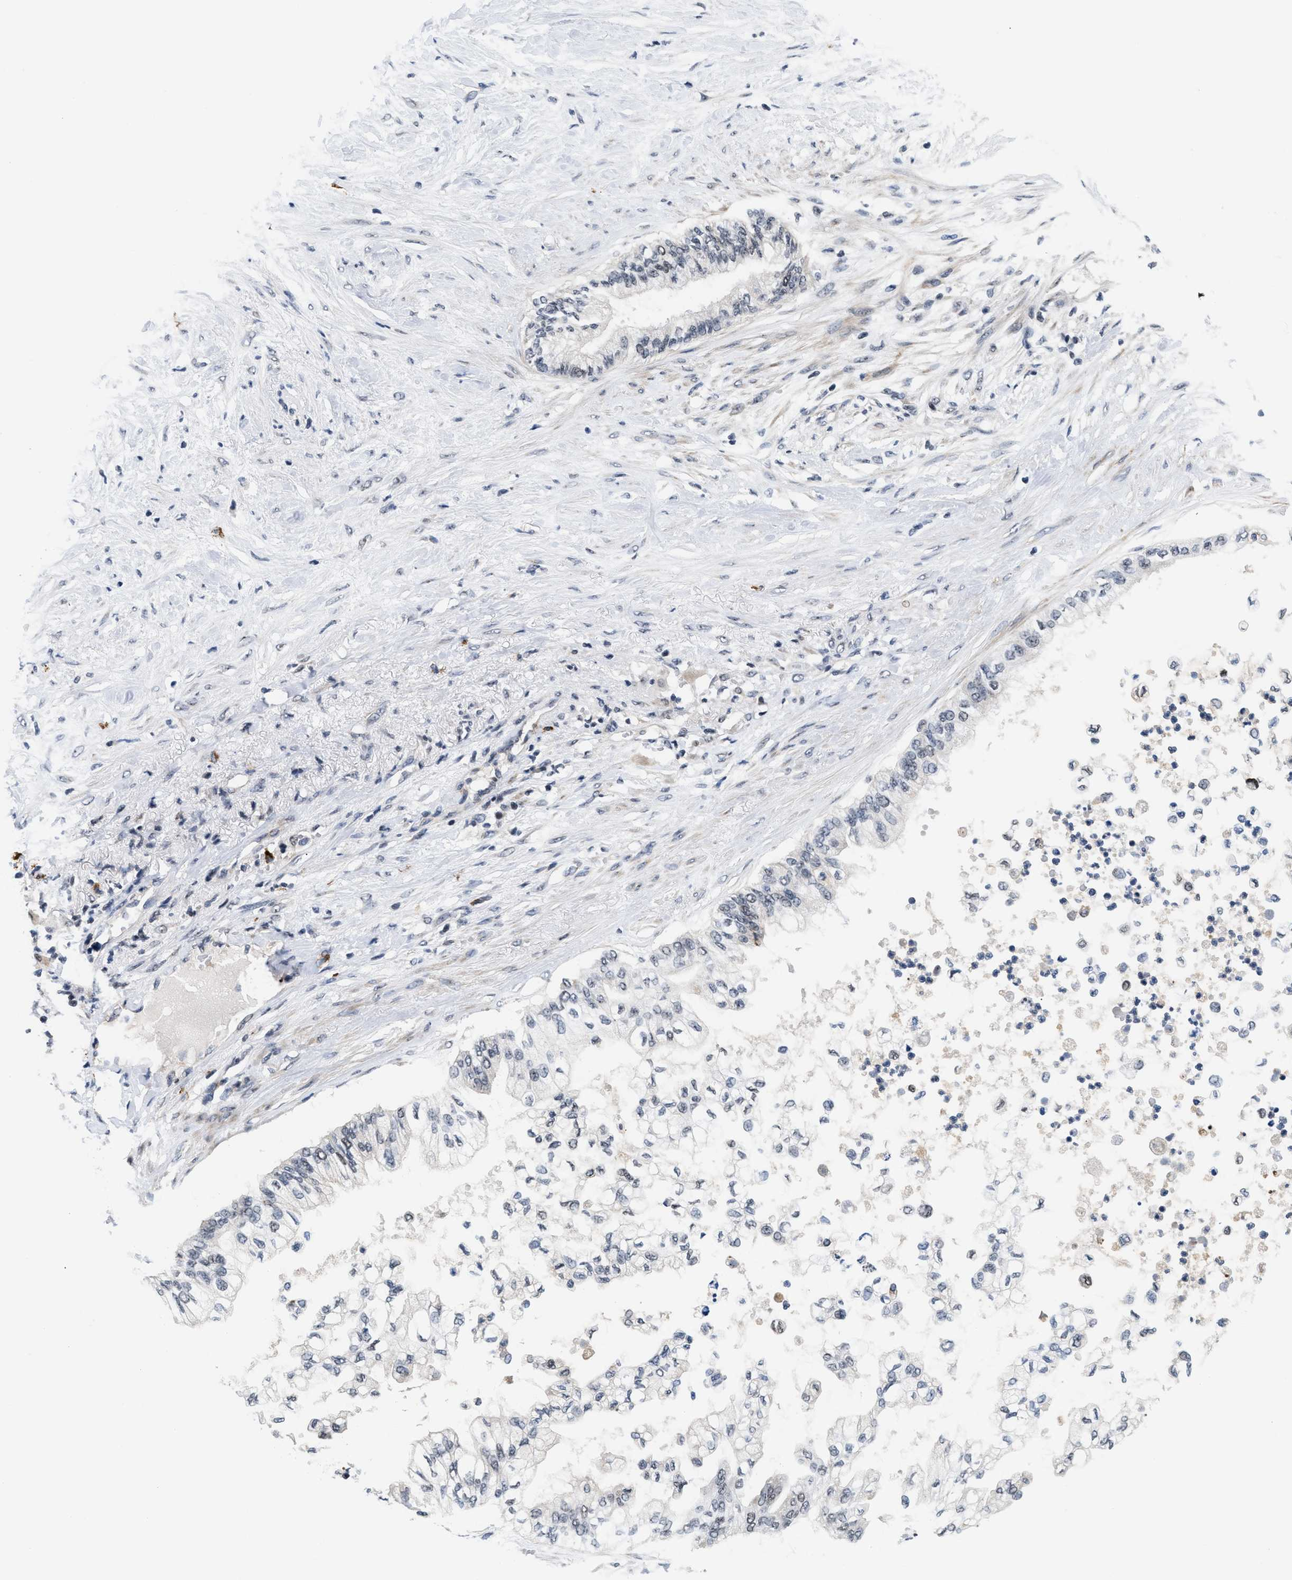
{"staining": {"intensity": "weak", "quantity": "<25%", "location": "nuclear"}, "tissue": "pancreatic cancer", "cell_type": "Tumor cells", "image_type": "cancer", "snomed": [{"axis": "morphology", "description": "Normal tissue, NOS"}, {"axis": "morphology", "description": "Adenocarcinoma, NOS"}, {"axis": "topography", "description": "Pancreas"}, {"axis": "topography", "description": "Duodenum"}], "caption": "Pancreatic cancer (adenocarcinoma) was stained to show a protein in brown. There is no significant staining in tumor cells.", "gene": "PITHD1", "patient": {"sex": "female", "age": 60}}